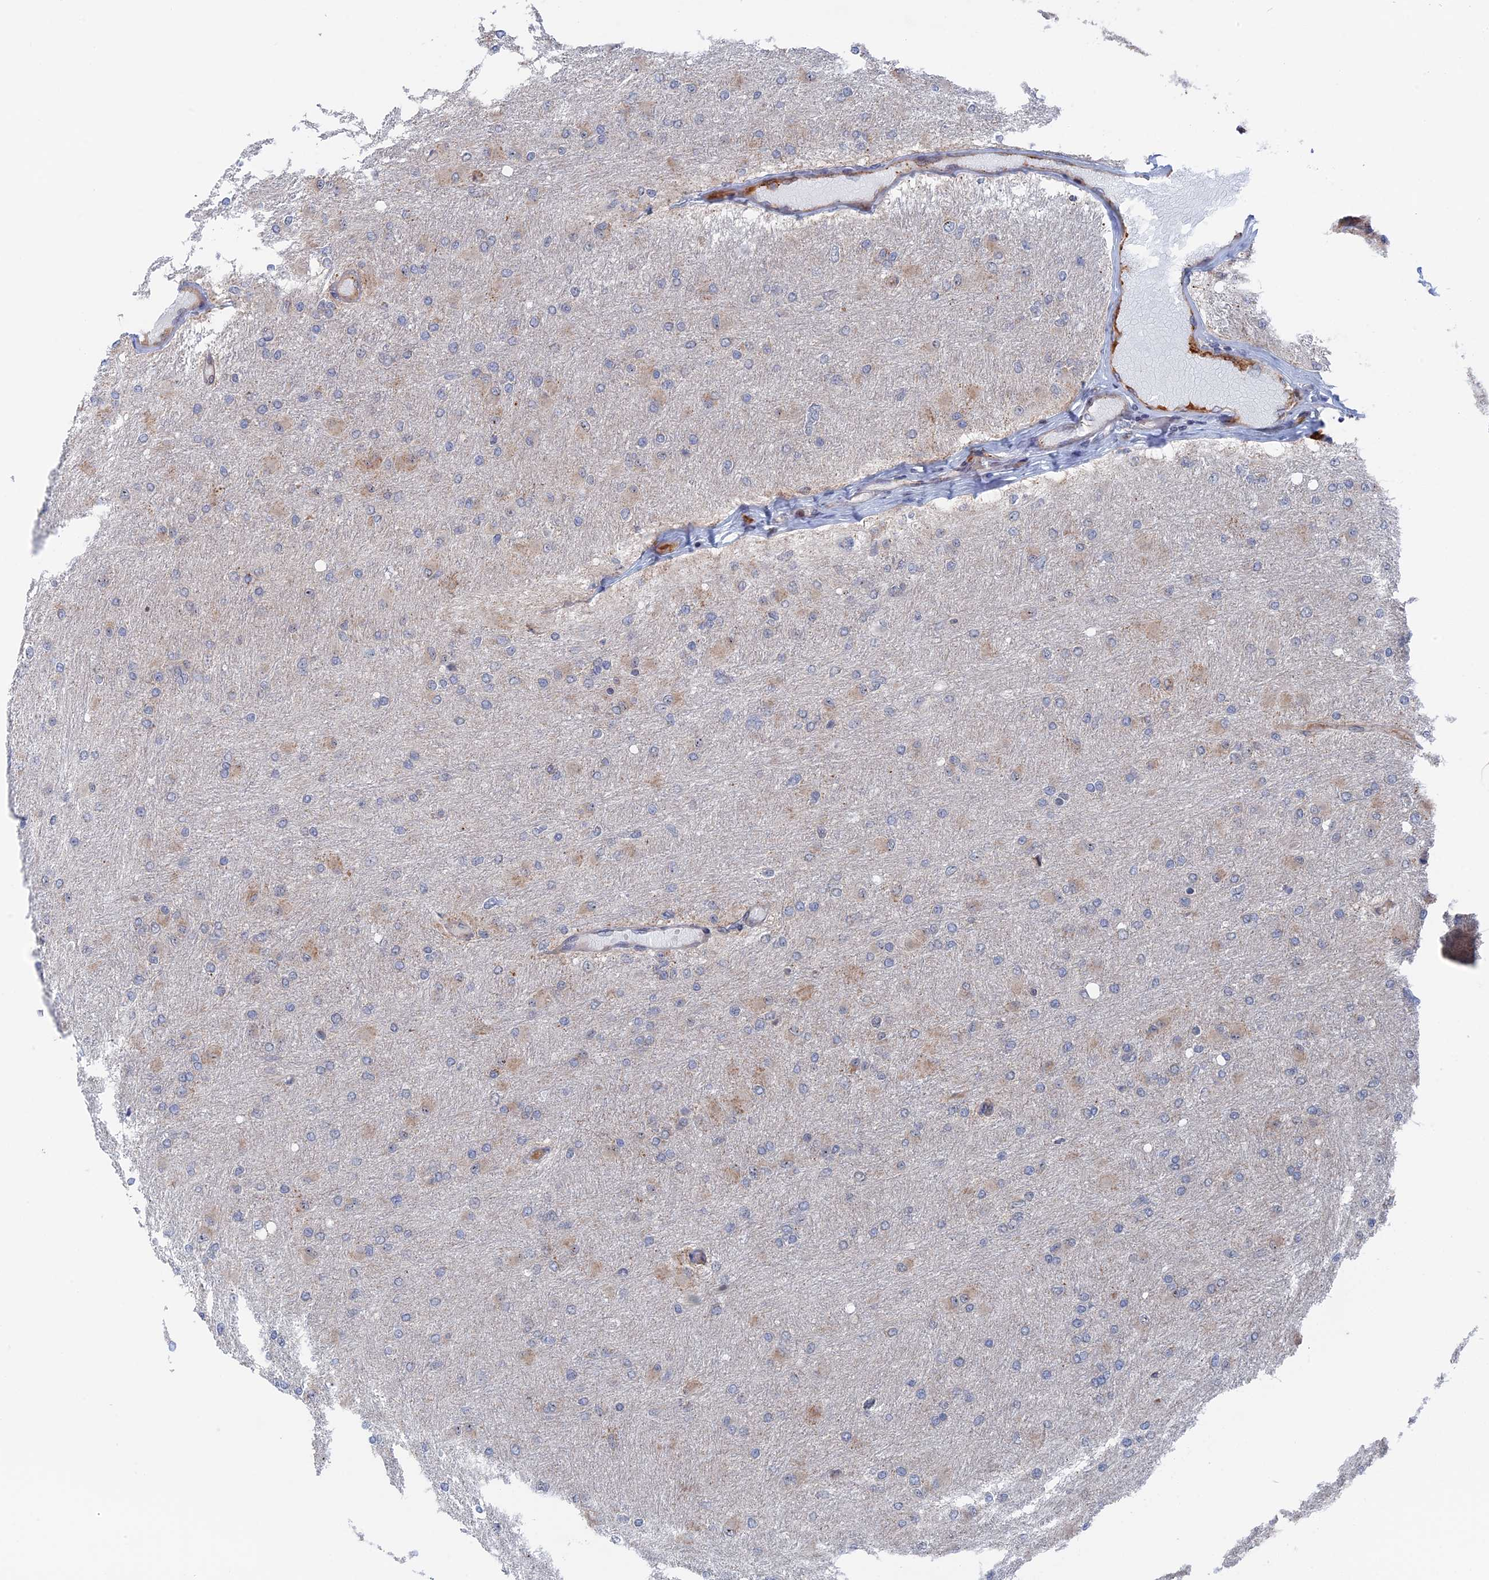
{"staining": {"intensity": "weak", "quantity": "<25%", "location": "cytoplasmic/membranous"}, "tissue": "glioma", "cell_type": "Tumor cells", "image_type": "cancer", "snomed": [{"axis": "morphology", "description": "Glioma, malignant, High grade"}, {"axis": "topography", "description": "Cerebral cortex"}], "caption": "IHC micrograph of human malignant glioma (high-grade) stained for a protein (brown), which exhibits no expression in tumor cells. (DAB (3,3'-diaminobenzidine) IHC with hematoxylin counter stain).", "gene": "IL7", "patient": {"sex": "female", "age": 36}}